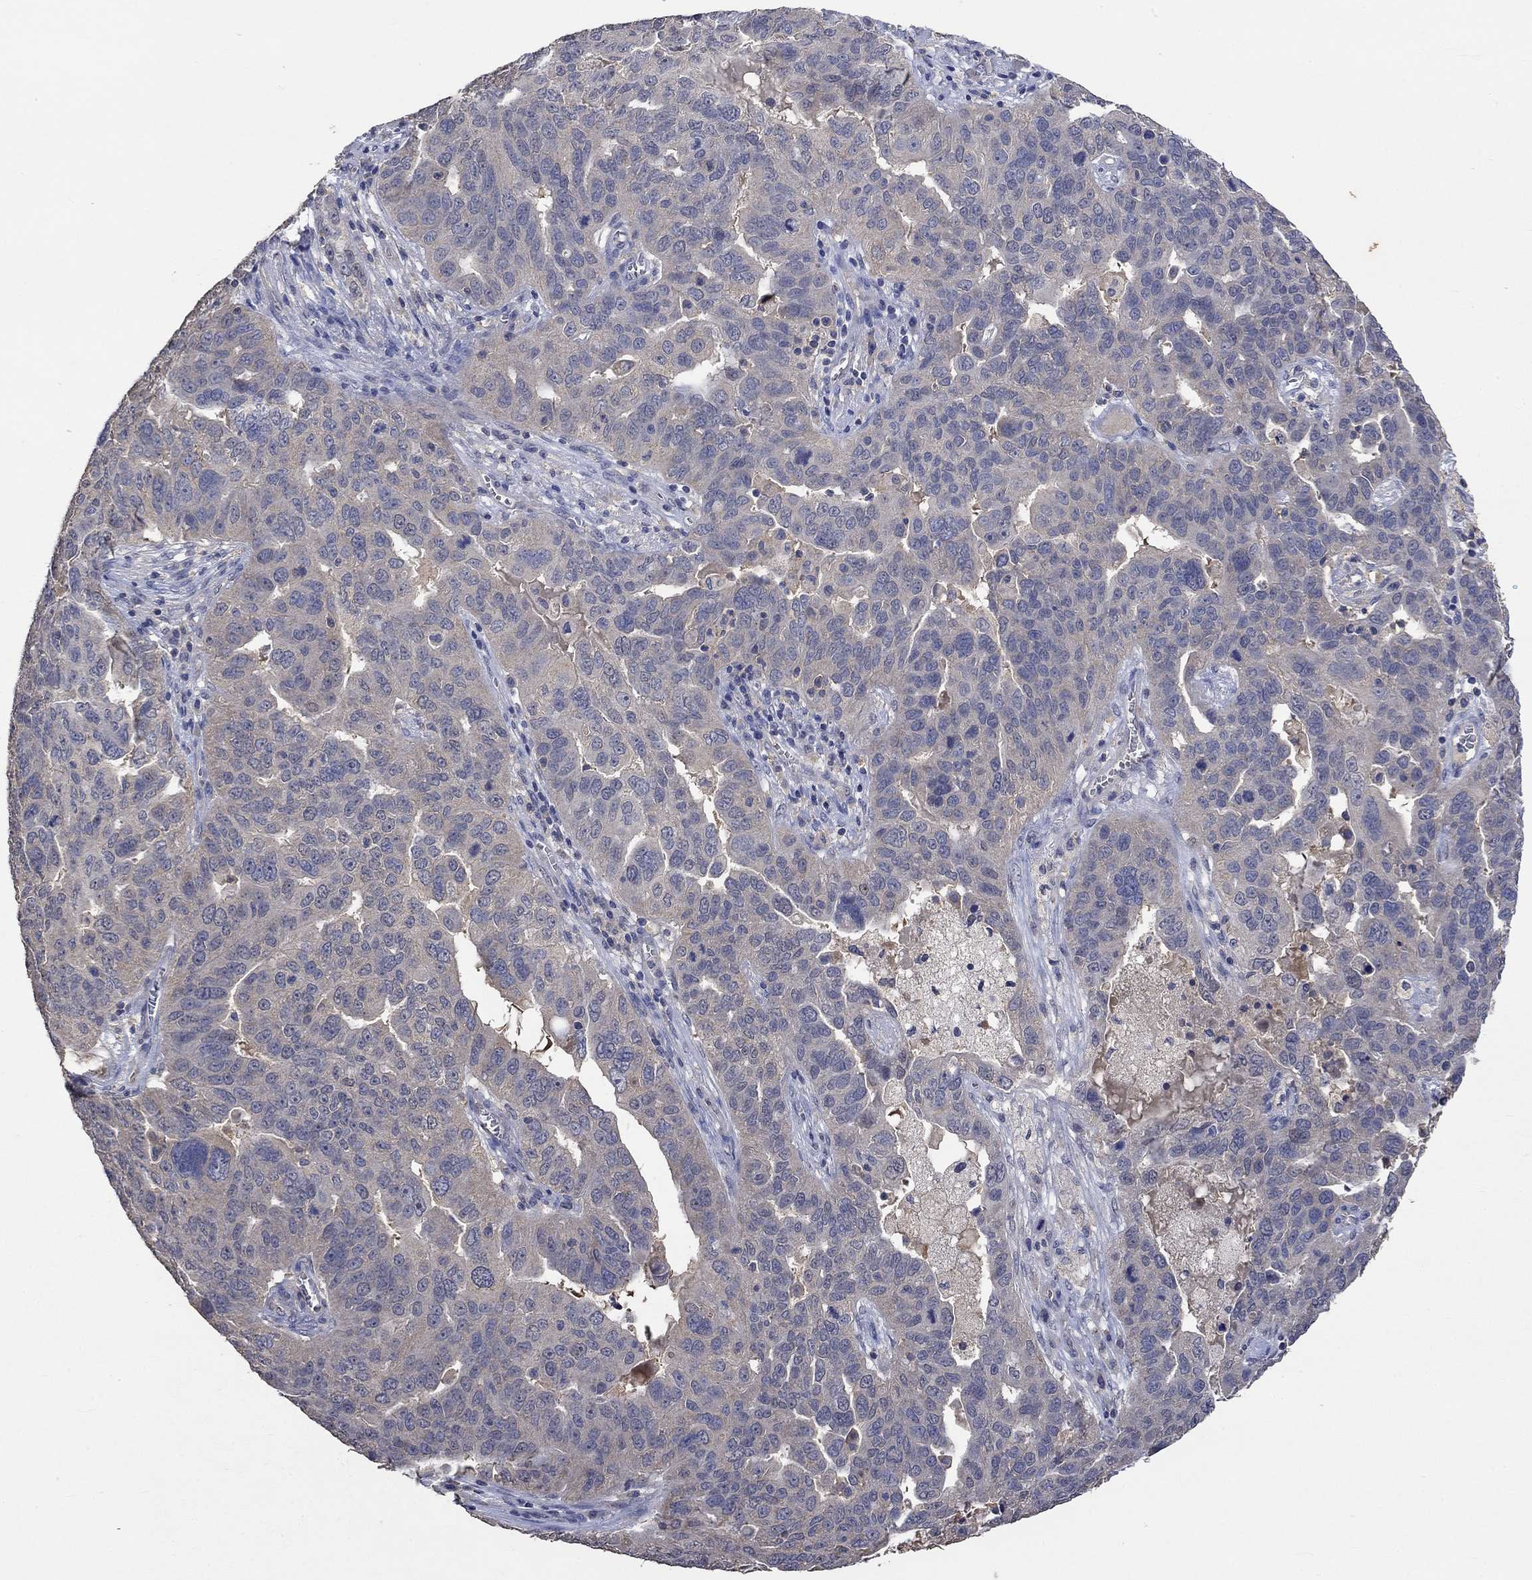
{"staining": {"intensity": "negative", "quantity": "none", "location": "none"}, "tissue": "ovarian cancer", "cell_type": "Tumor cells", "image_type": "cancer", "snomed": [{"axis": "morphology", "description": "Carcinoma, endometroid"}, {"axis": "topography", "description": "Soft tissue"}, {"axis": "topography", "description": "Ovary"}], "caption": "High magnification brightfield microscopy of endometroid carcinoma (ovarian) stained with DAB (brown) and counterstained with hematoxylin (blue): tumor cells show no significant expression. (DAB immunohistochemistry (IHC), high magnification).", "gene": "PTPN20", "patient": {"sex": "female", "age": 52}}